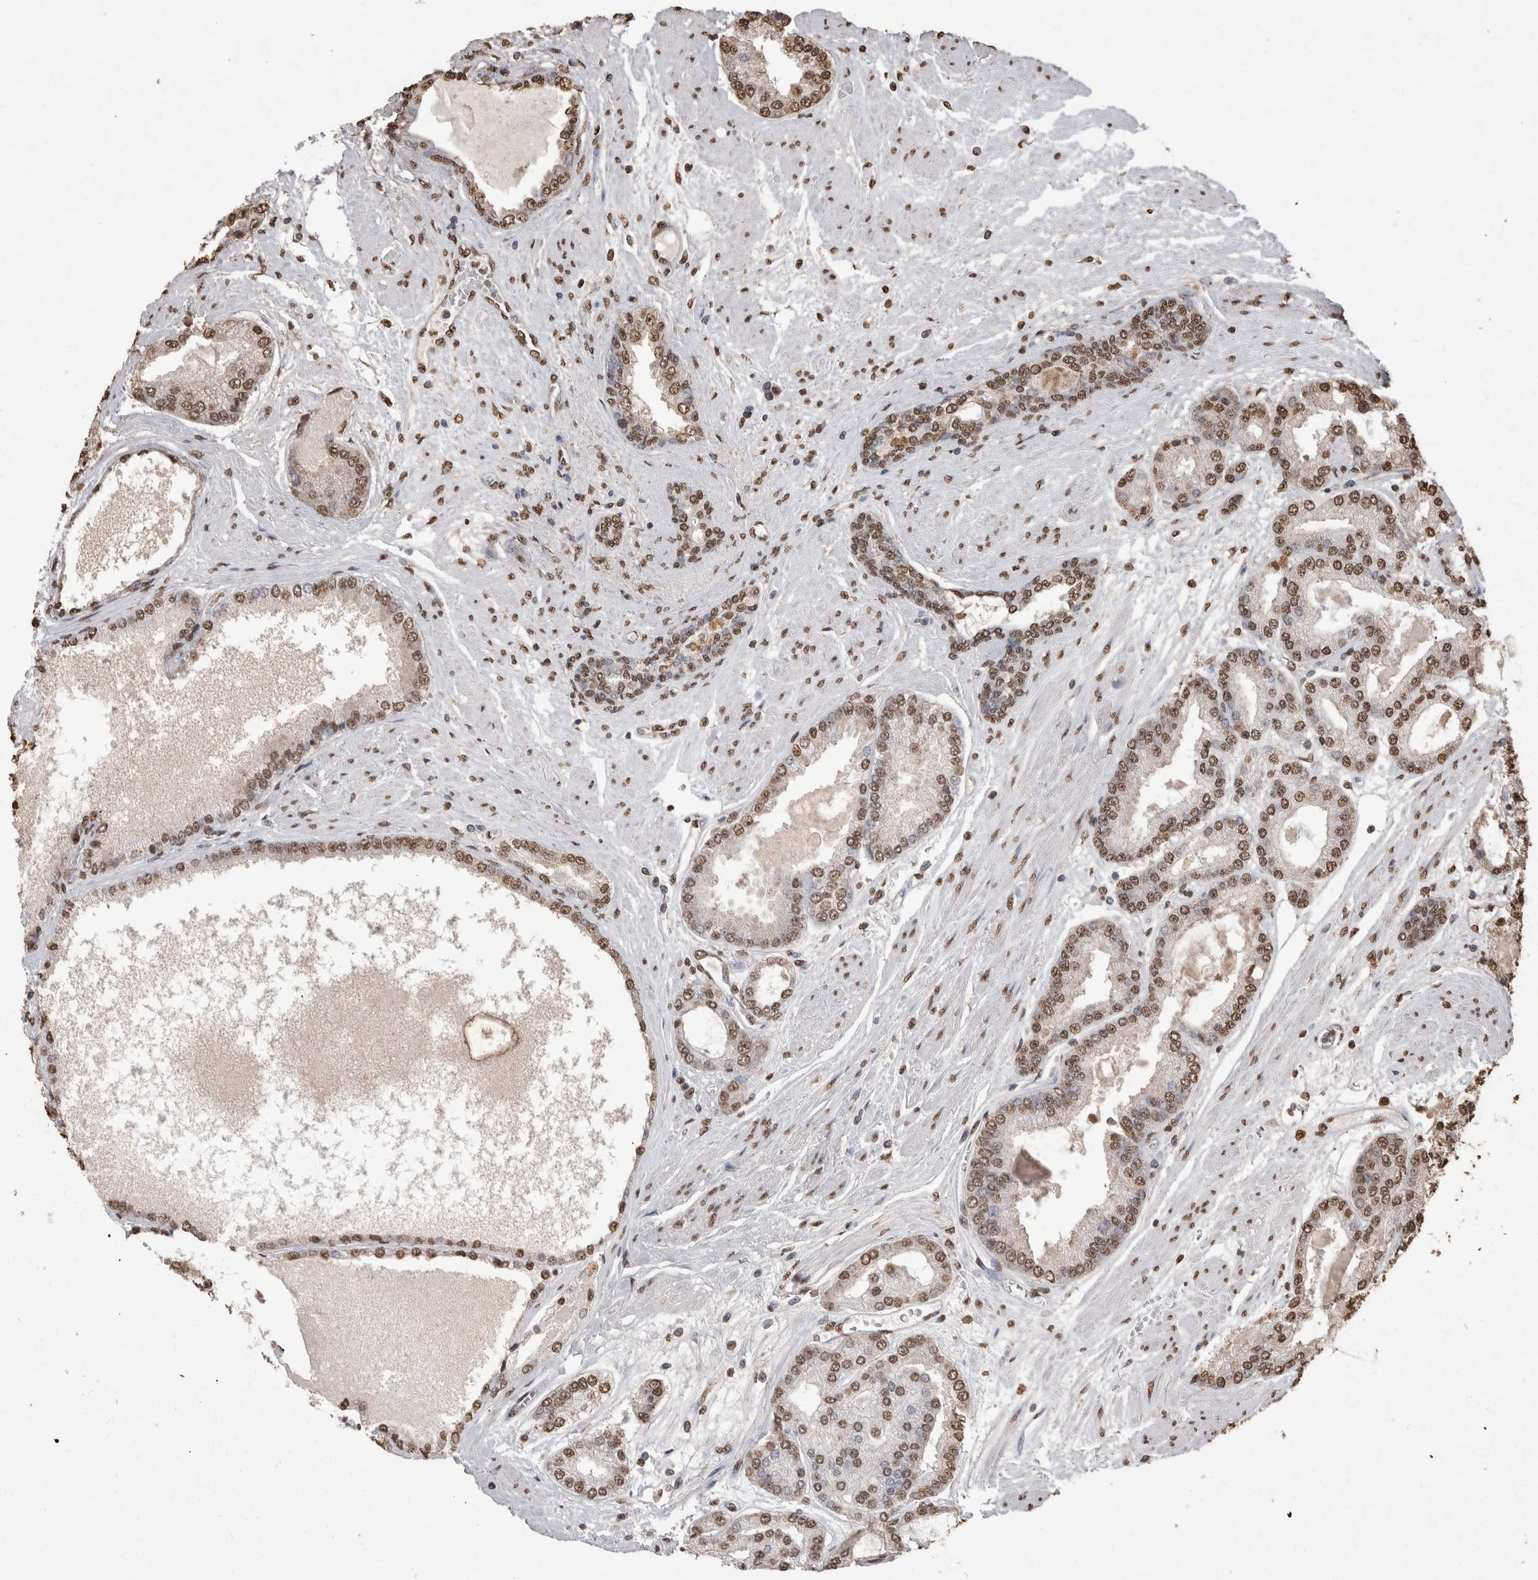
{"staining": {"intensity": "moderate", "quantity": ">75%", "location": "nuclear"}, "tissue": "prostate cancer", "cell_type": "Tumor cells", "image_type": "cancer", "snomed": [{"axis": "morphology", "description": "Adenocarcinoma, High grade"}, {"axis": "topography", "description": "Prostate"}], "caption": "Prostate cancer was stained to show a protein in brown. There is medium levels of moderate nuclear positivity in about >75% of tumor cells.", "gene": "POU5F1", "patient": {"sex": "male", "age": 59}}